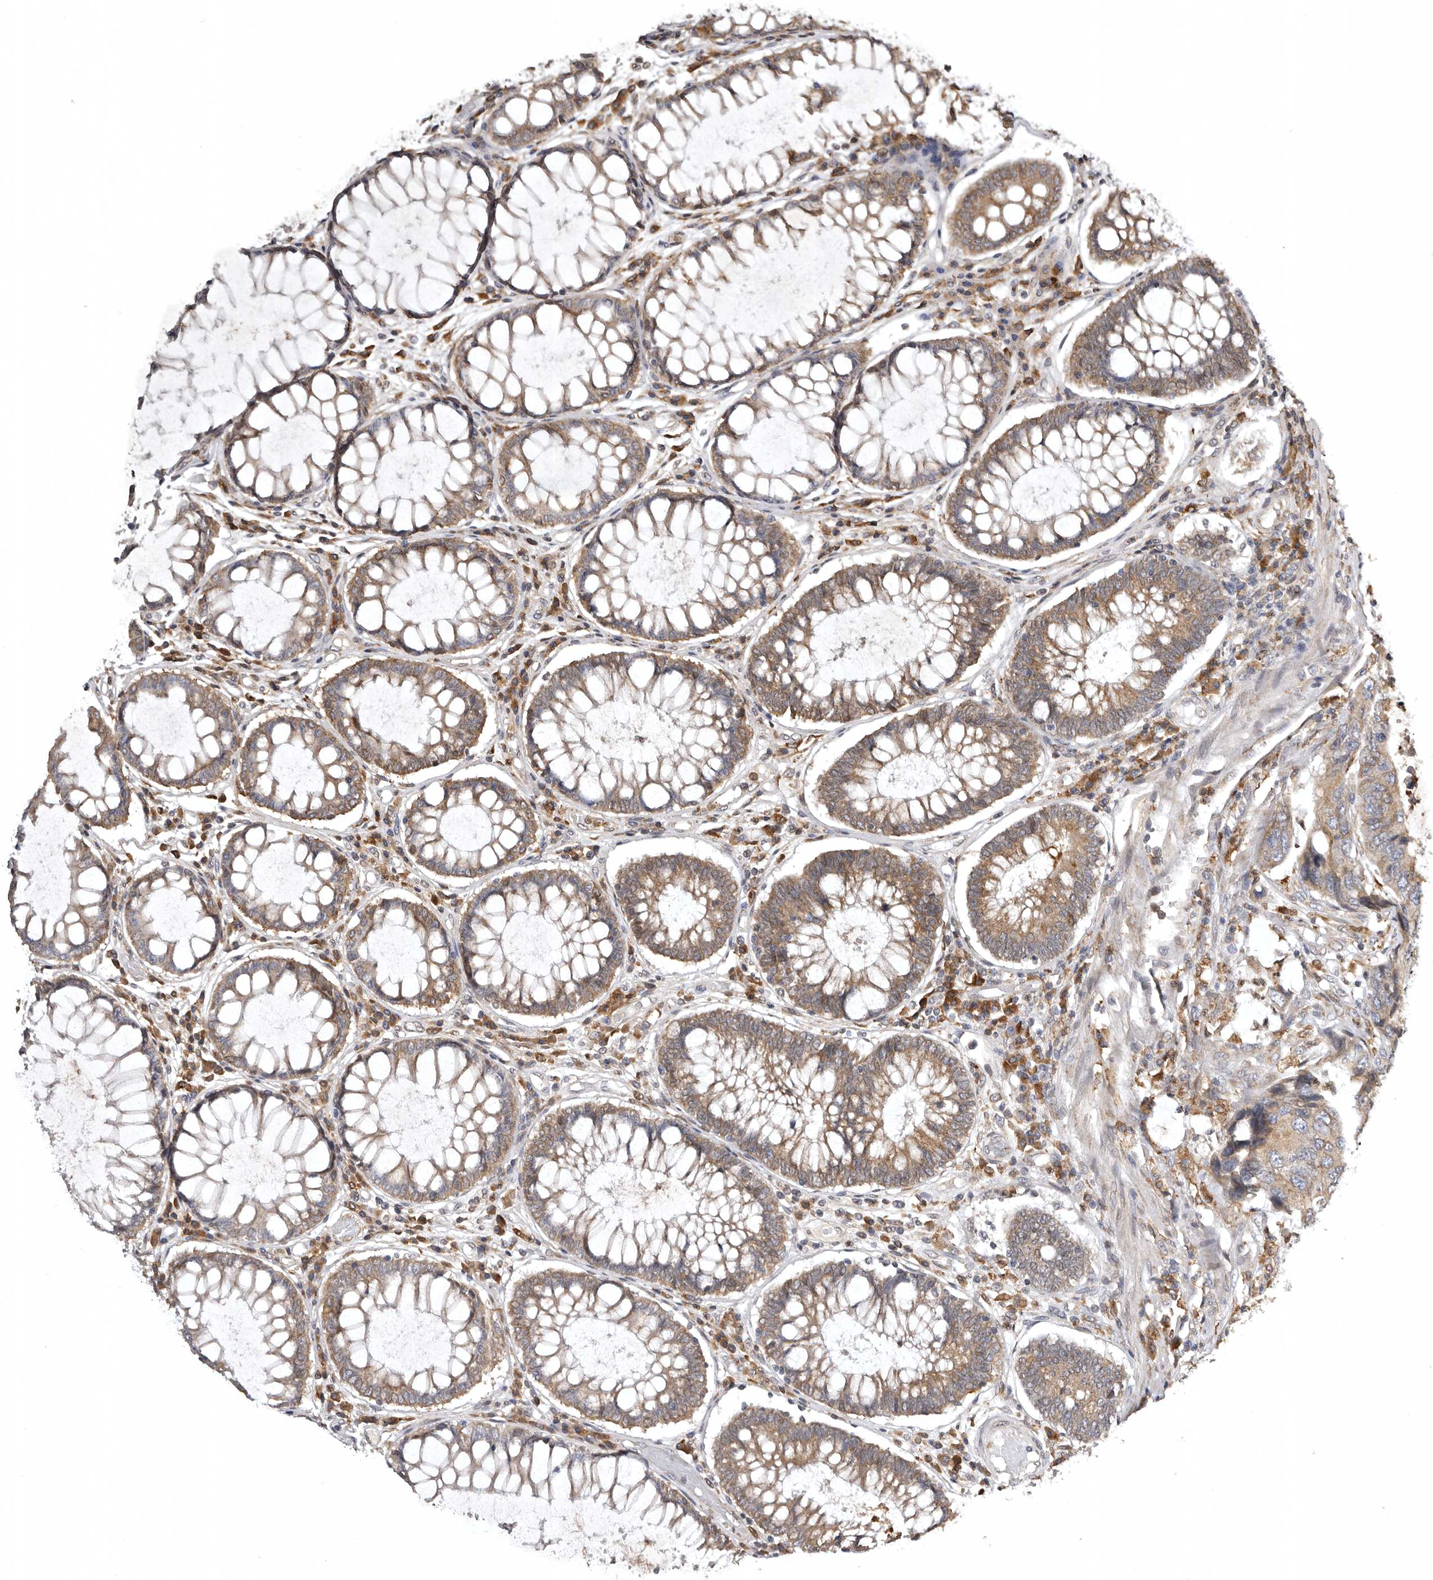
{"staining": {"intensity": "moderate", "quantity": ">75%", "location": "cytoplasmic/membranous"}, "tissue": "colorectal cancer", "cell_type": "Tumor cells", "image_type": "cancer", "snomed": [{"axis": "morphology", "description": "Adenocarcinoma, NOS"}, {"axis": "topography", "description": "Rectum"}], "caption": "A brown stain highlights moderate cytoplasmic/membranous positivity of a protein in colorectal cancer tumor cells.", "gene": "INKA2", "patient": {"sex": "male", "age": 84}}